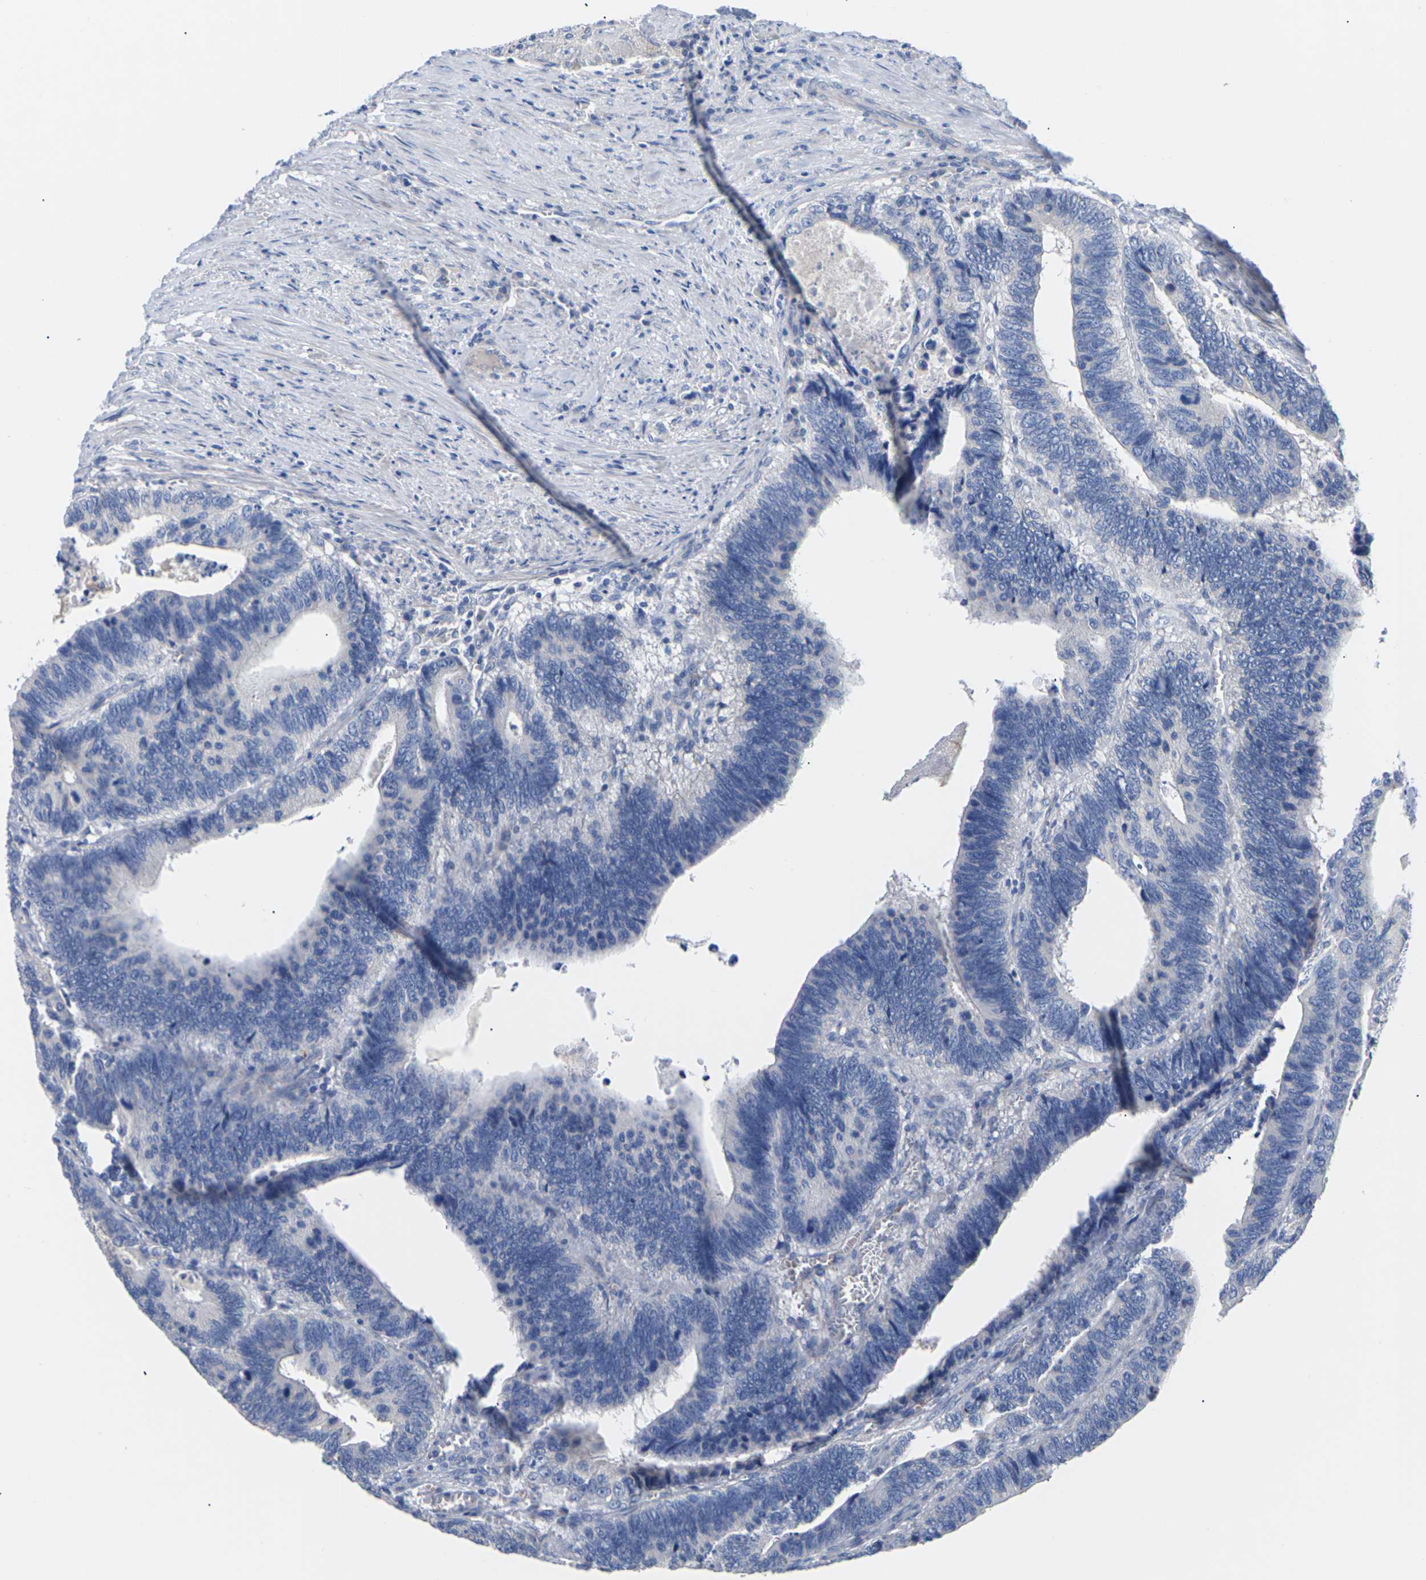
{"staining": {"intensity": "negative", "quantity": "none", "location": "none"}, "tissue": "colorectal cancer", "cell_type": "Tumor cells", "image_type": "cancer", "snomed": [{"axis": "morphology", "description": "Adenocarcinoma, NOS"}, {"axis": "topography", "description": "Colon"}], "caption": "IHC of human colorectal cancer exhibits no expression in tumor cells.", "gene": "TMCO4", "patient": {"sex": "male", "age": 72}}